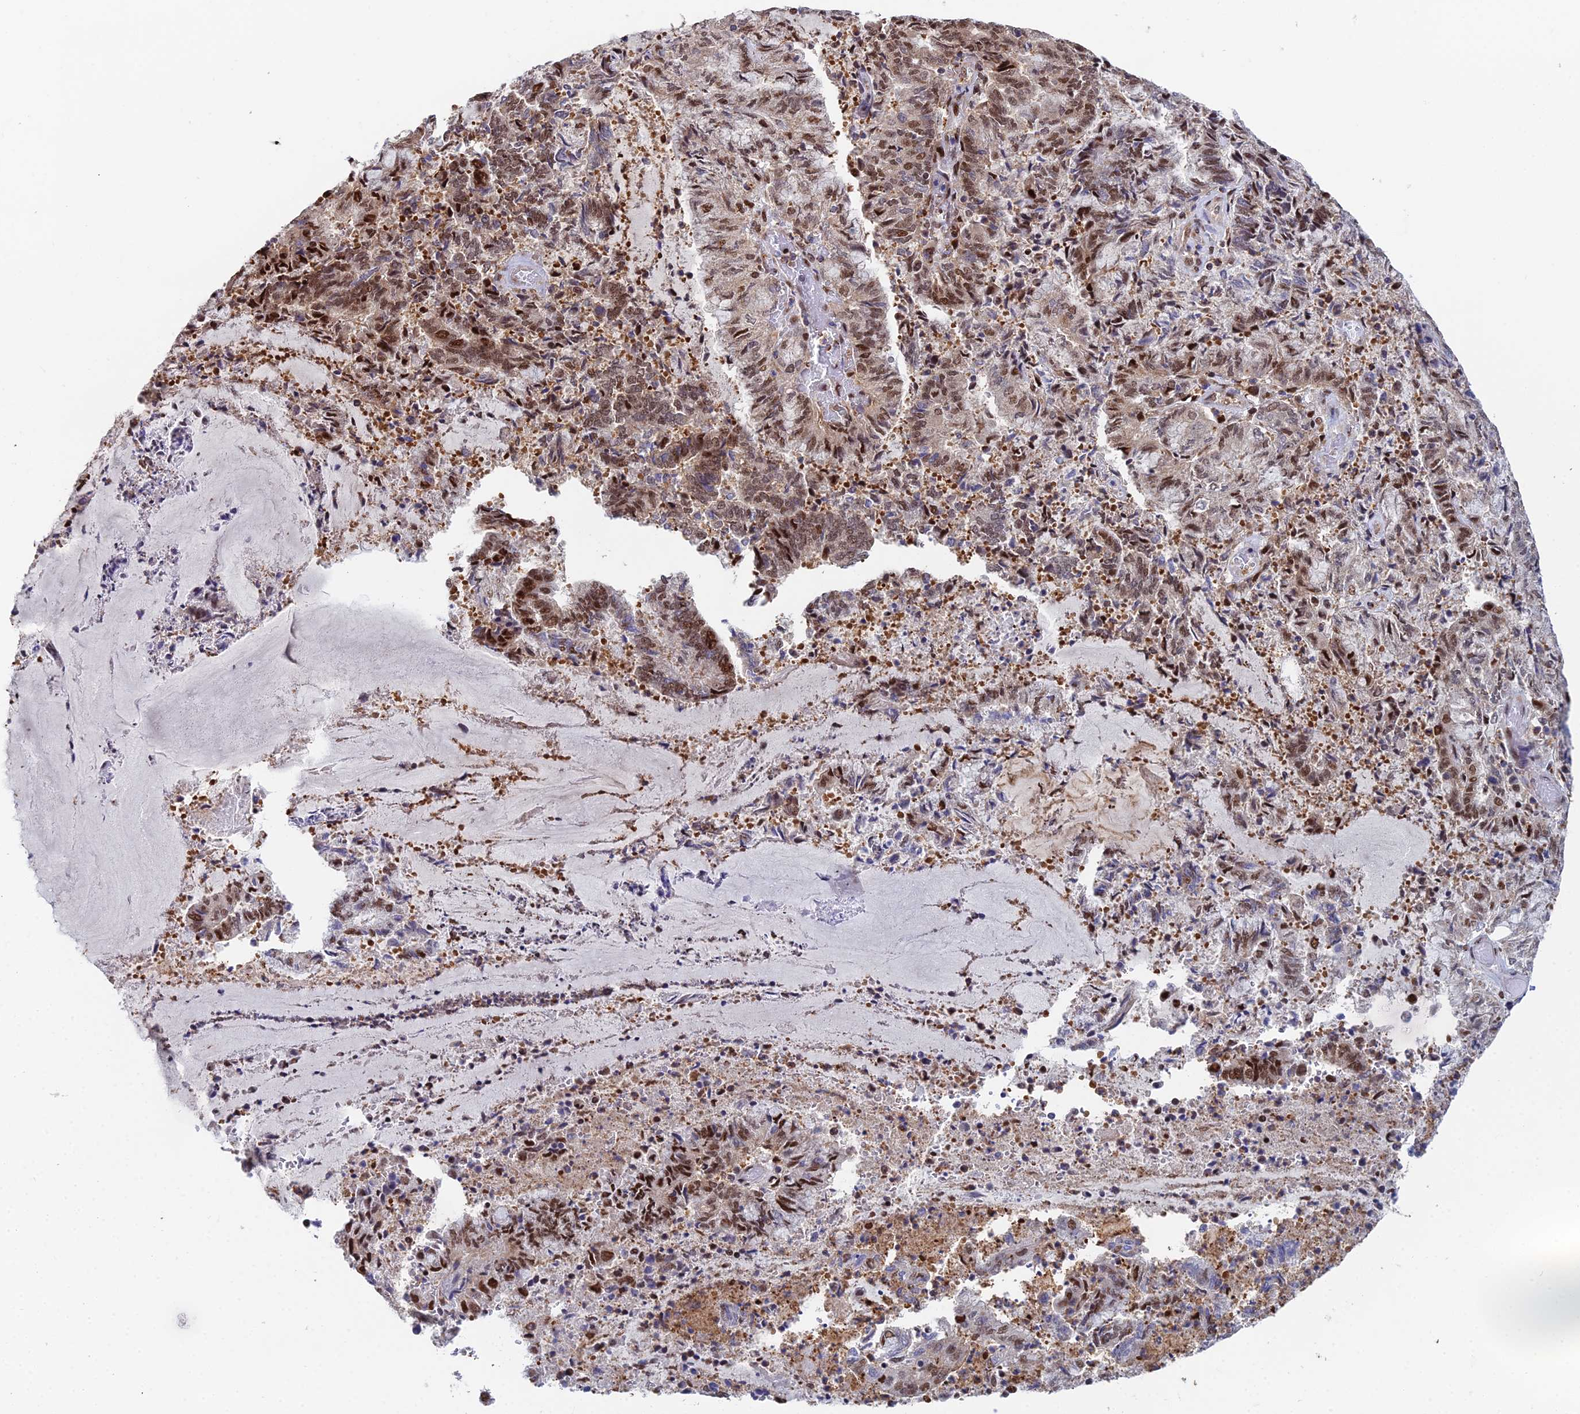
{"staining": {"intensity": "moderate", "quantity": "25%-75%", "location": "nuclear"}, "tissue": "endometrial cancer", "cell_type": "Tumor cells", "image_type": "cancer", "snomed": [{"axis": "morphology", "description": "Adenocarcinoma, NOS"}, {"axis": "topography", "description": "Endometrium"}], "caption": "Endometrial cancer stained with a protein marker exhibits moderate staining in tumor cells.", "gene": "TIFA", "patient": {"sex": "female", "age": 80}}